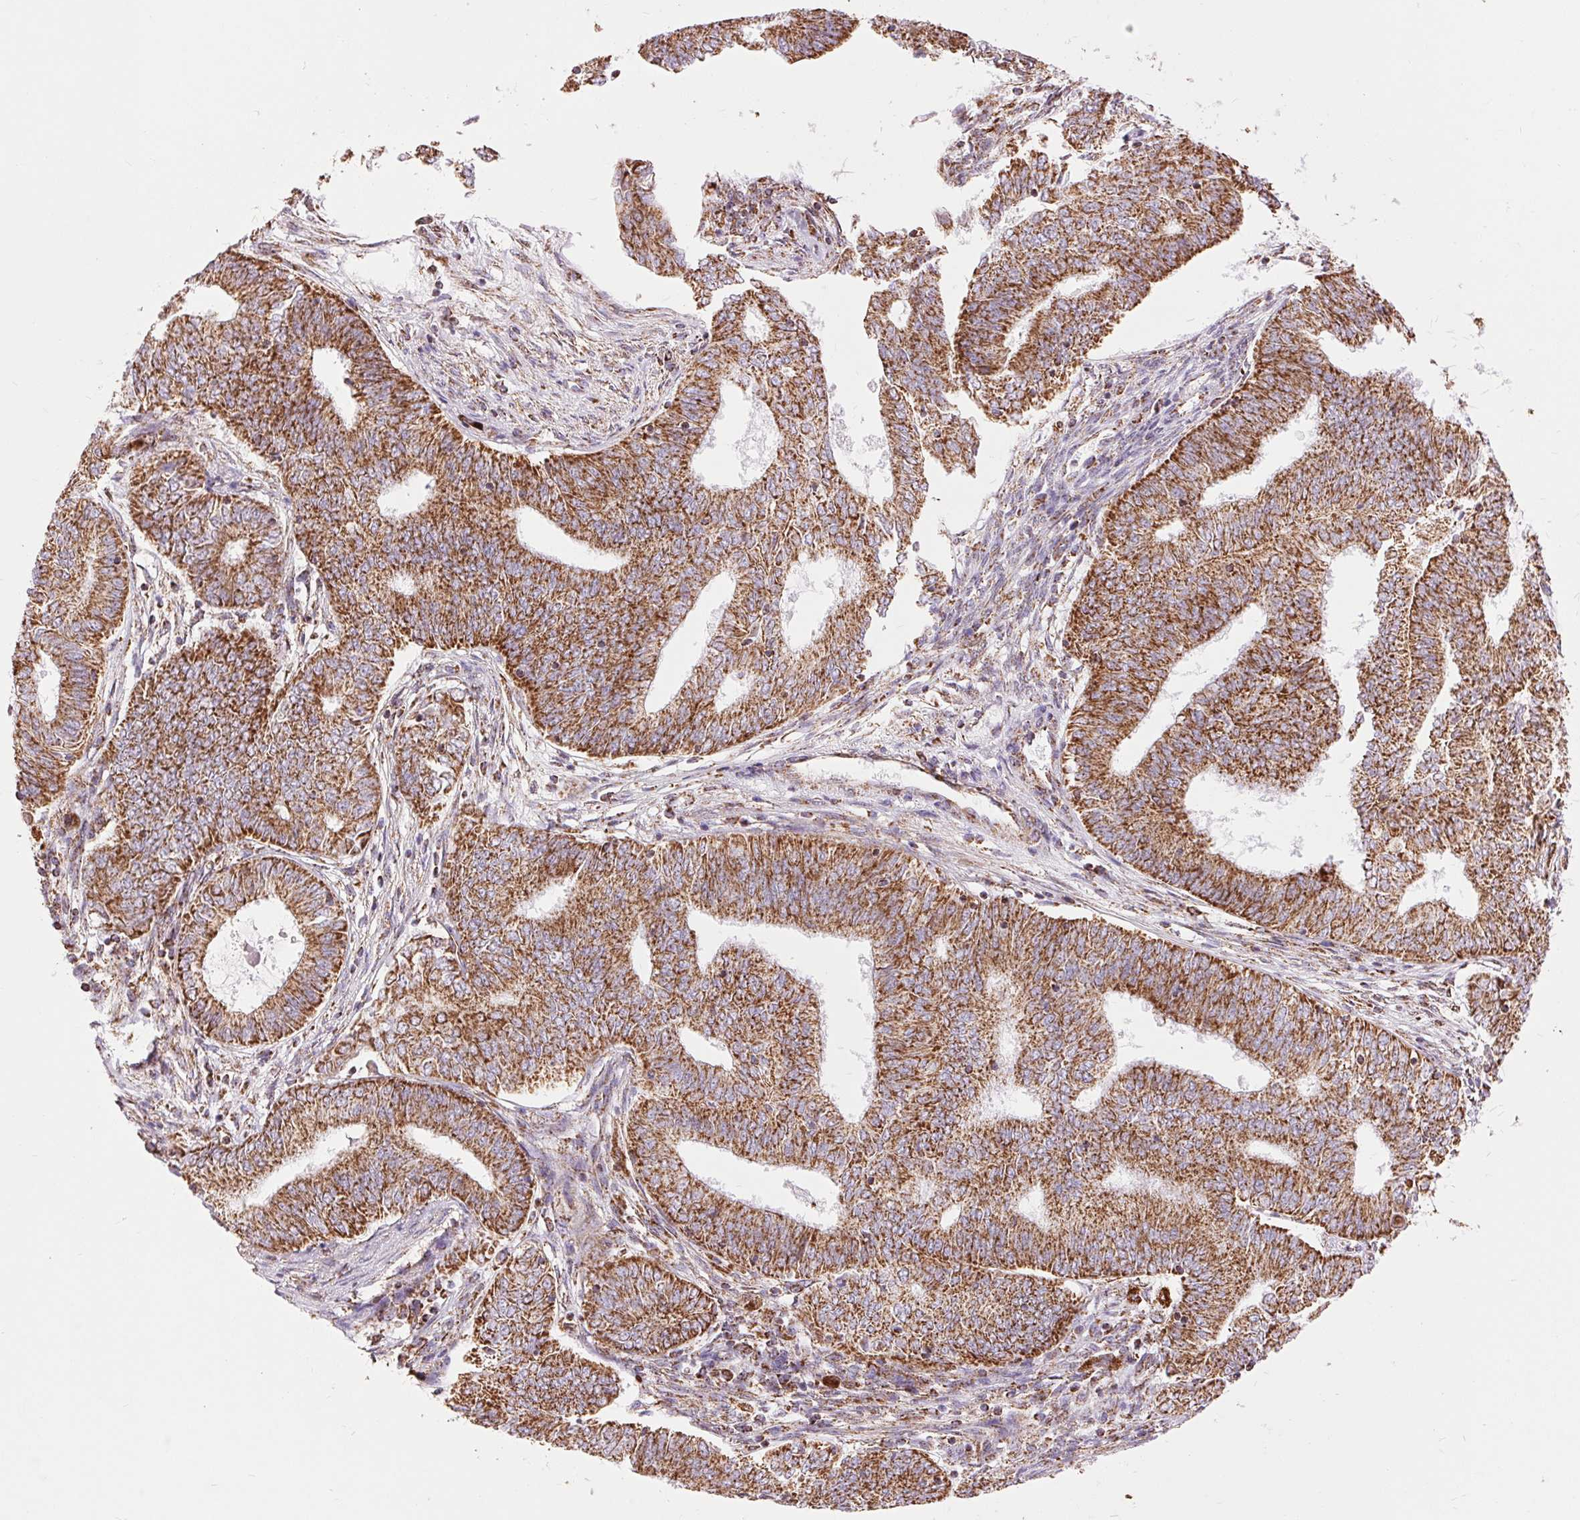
{"staining": {"intensity": "strong", "quantity": ">75%", "location": "cytoplasmic/membranous"}, "tissue": "endometrial cancer", "cell_type": "Tumor cells", "image_type": "cancer", "snomed": [{"axis": "morphology", "description": "Adenocarcinoma, NOS"}, {"axis": "topography", "description": "Endometrium"}], "caption": "IHC histopathology image of adenocarcinoma (endometrial) stained for a protein (brown), which demonstrates high levels of strong cytoplasmic/membranous staining in about >75% of tumor cells.", "gene": "ATP5PB", "patient": {"sex": "female", "age": 62}}